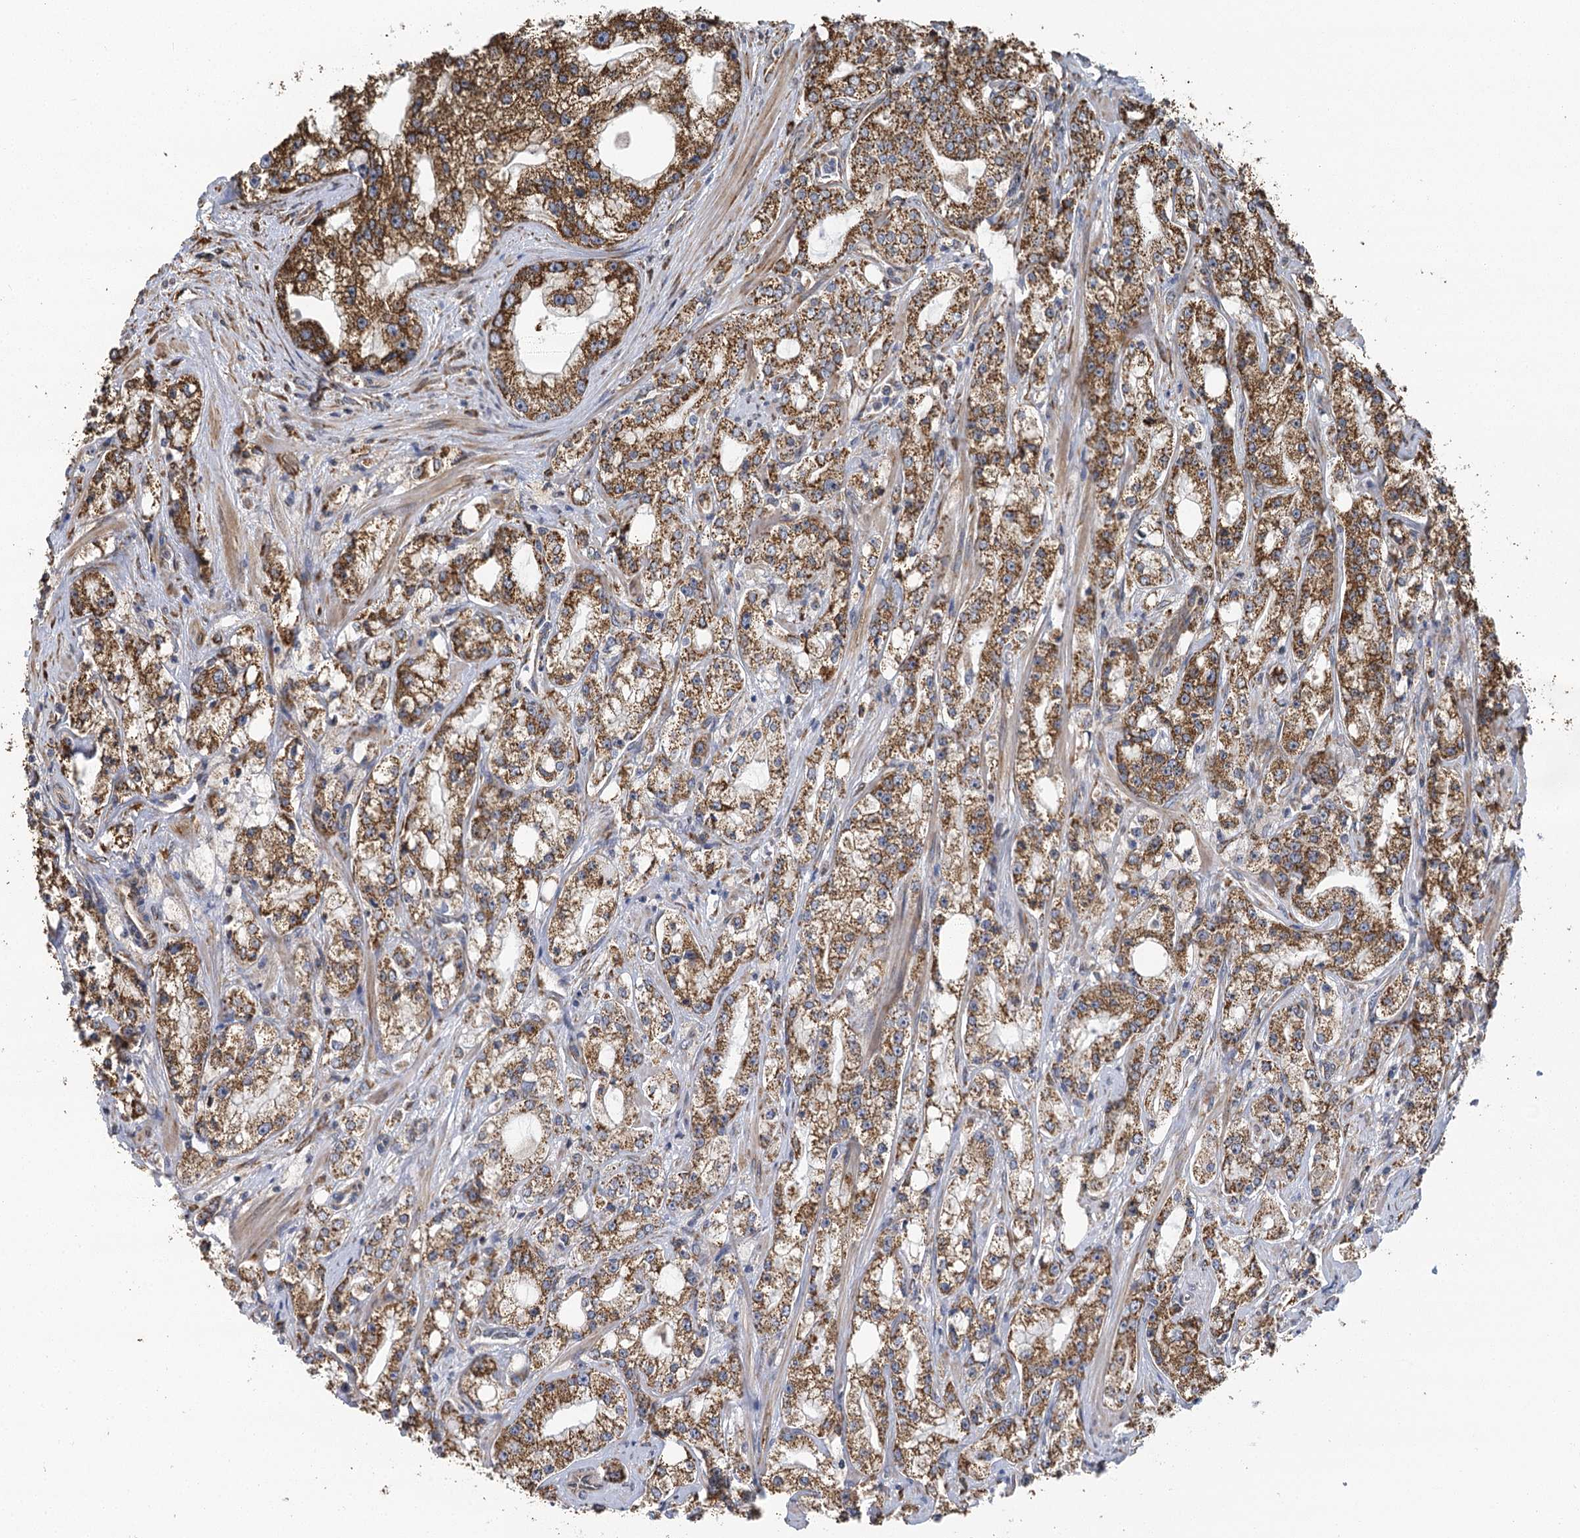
{"staining": {"intensity": "moderate", "quantity": ">75%", "location": "cytoplasmic/membranous"}, "tissue": "prostate cancer", "cell_type": "Tumor cells", "image_type": "cancer", "snomed": [{"axis": "morphology", "description": "Adenocarcinoma, High grade"}, {"axis": "topography", "description": "Prostate"}], "caption": "A histopathology image of prostate adenocarcinoma (high-grade) stained for a protein shows moderate cytoplasmic/membranous brown staining in tumor cells.", "gene": "IL11RA", "patient": {"sex": "male", "age": 64}}